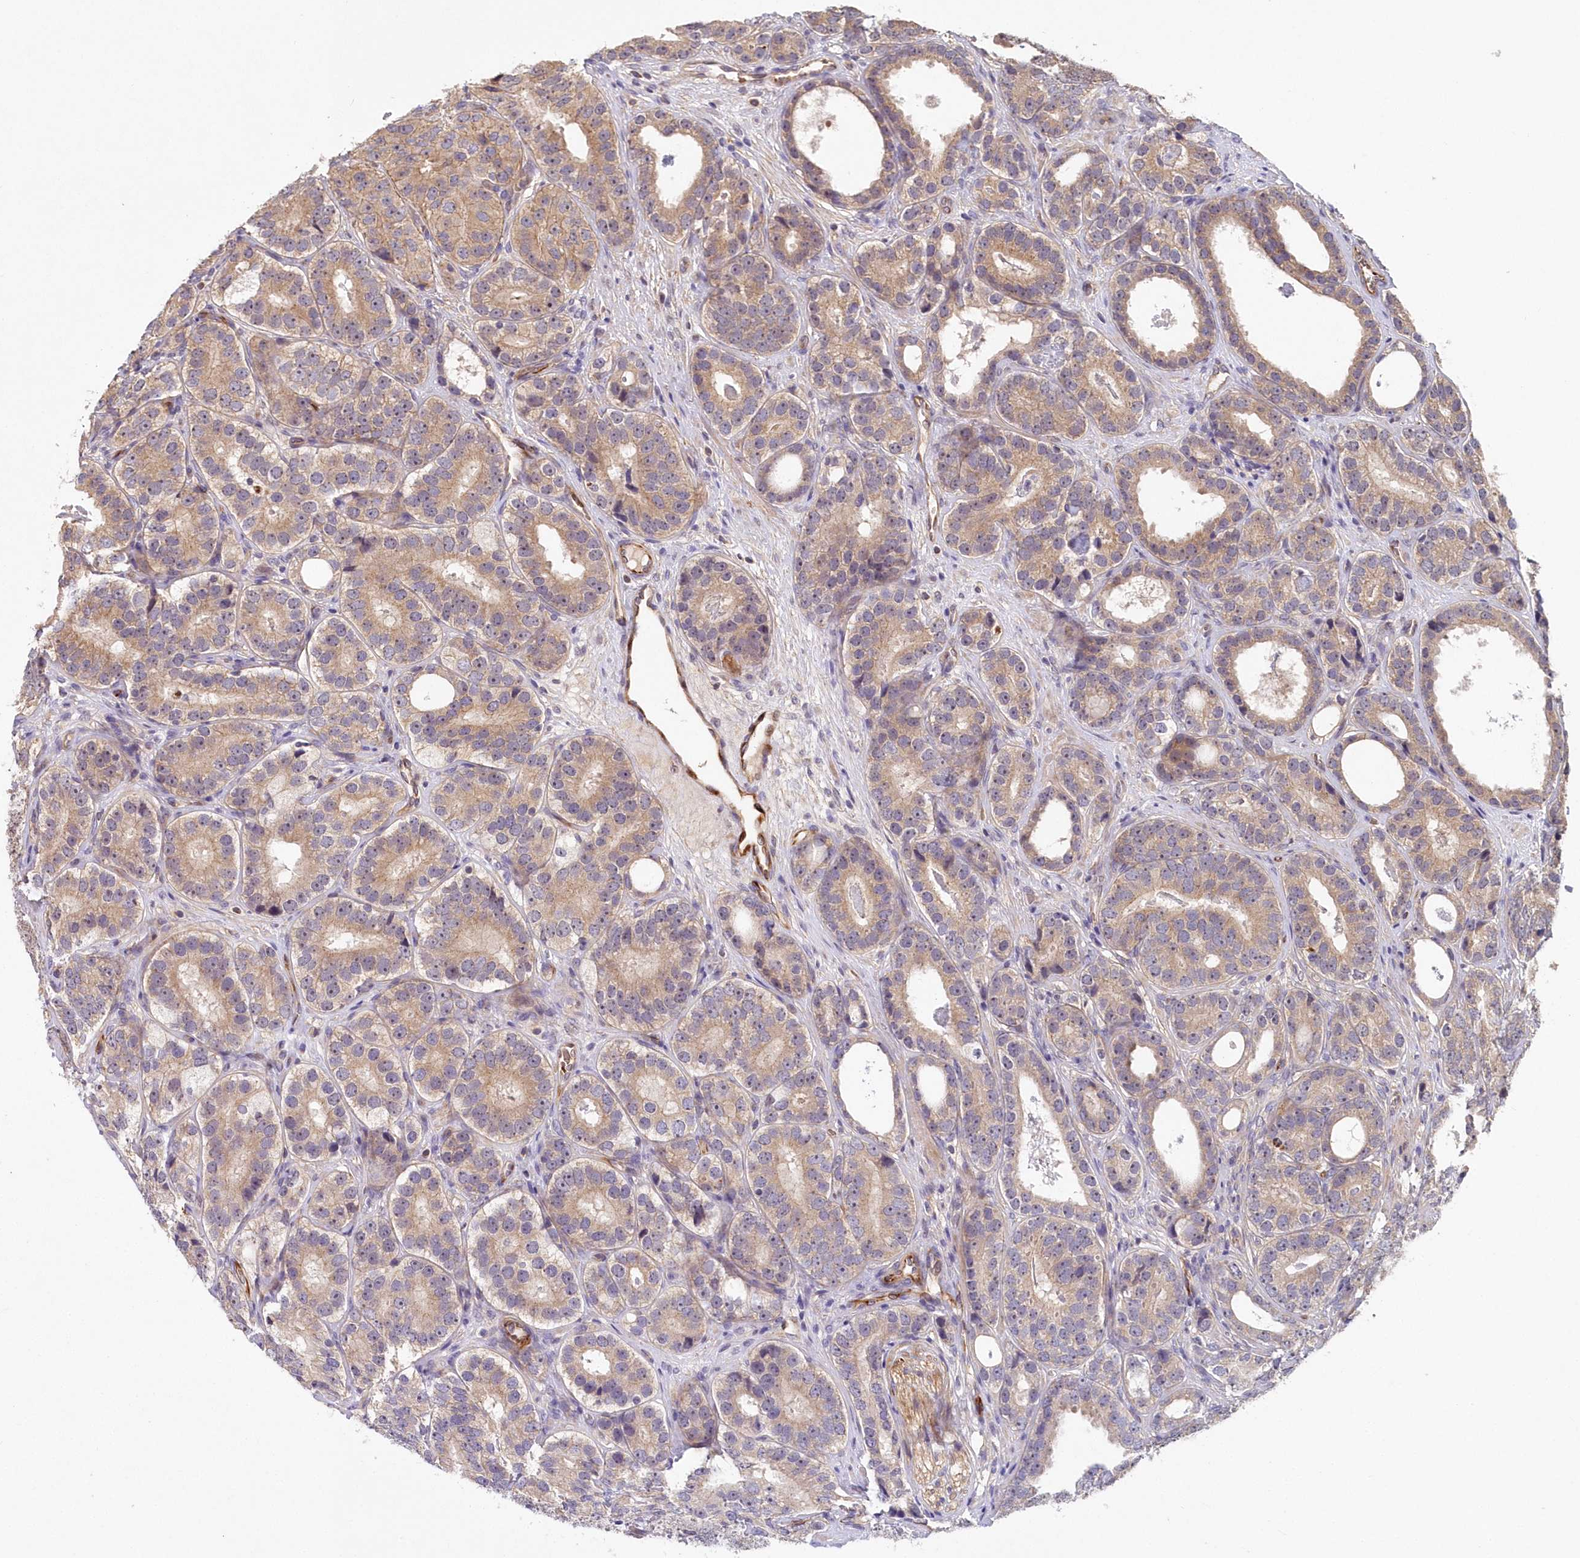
{"staining": {"intensity": "moderate", "quantity": ">75%", "location": "cytoplasmic/membranous"}, "tissue": "prostate cancer", "cell_type": "Tumor cells", "image_type": "cancer", "snomed": [{"axis": "morphology", "description": "Adenocarcinoma, High grade"}, {"axis": "topography", "description": "Prostate"}], "caption": "High-power microscopy captured an immunohistochemistry image of adenocarcinoma (high-grade) (prostate), revealing moderate cytoplasmic/membranous positivity in about >75% of tumor cells.", "gene": "HYCC2", "patient": {"sex": "male", "age": 56}}